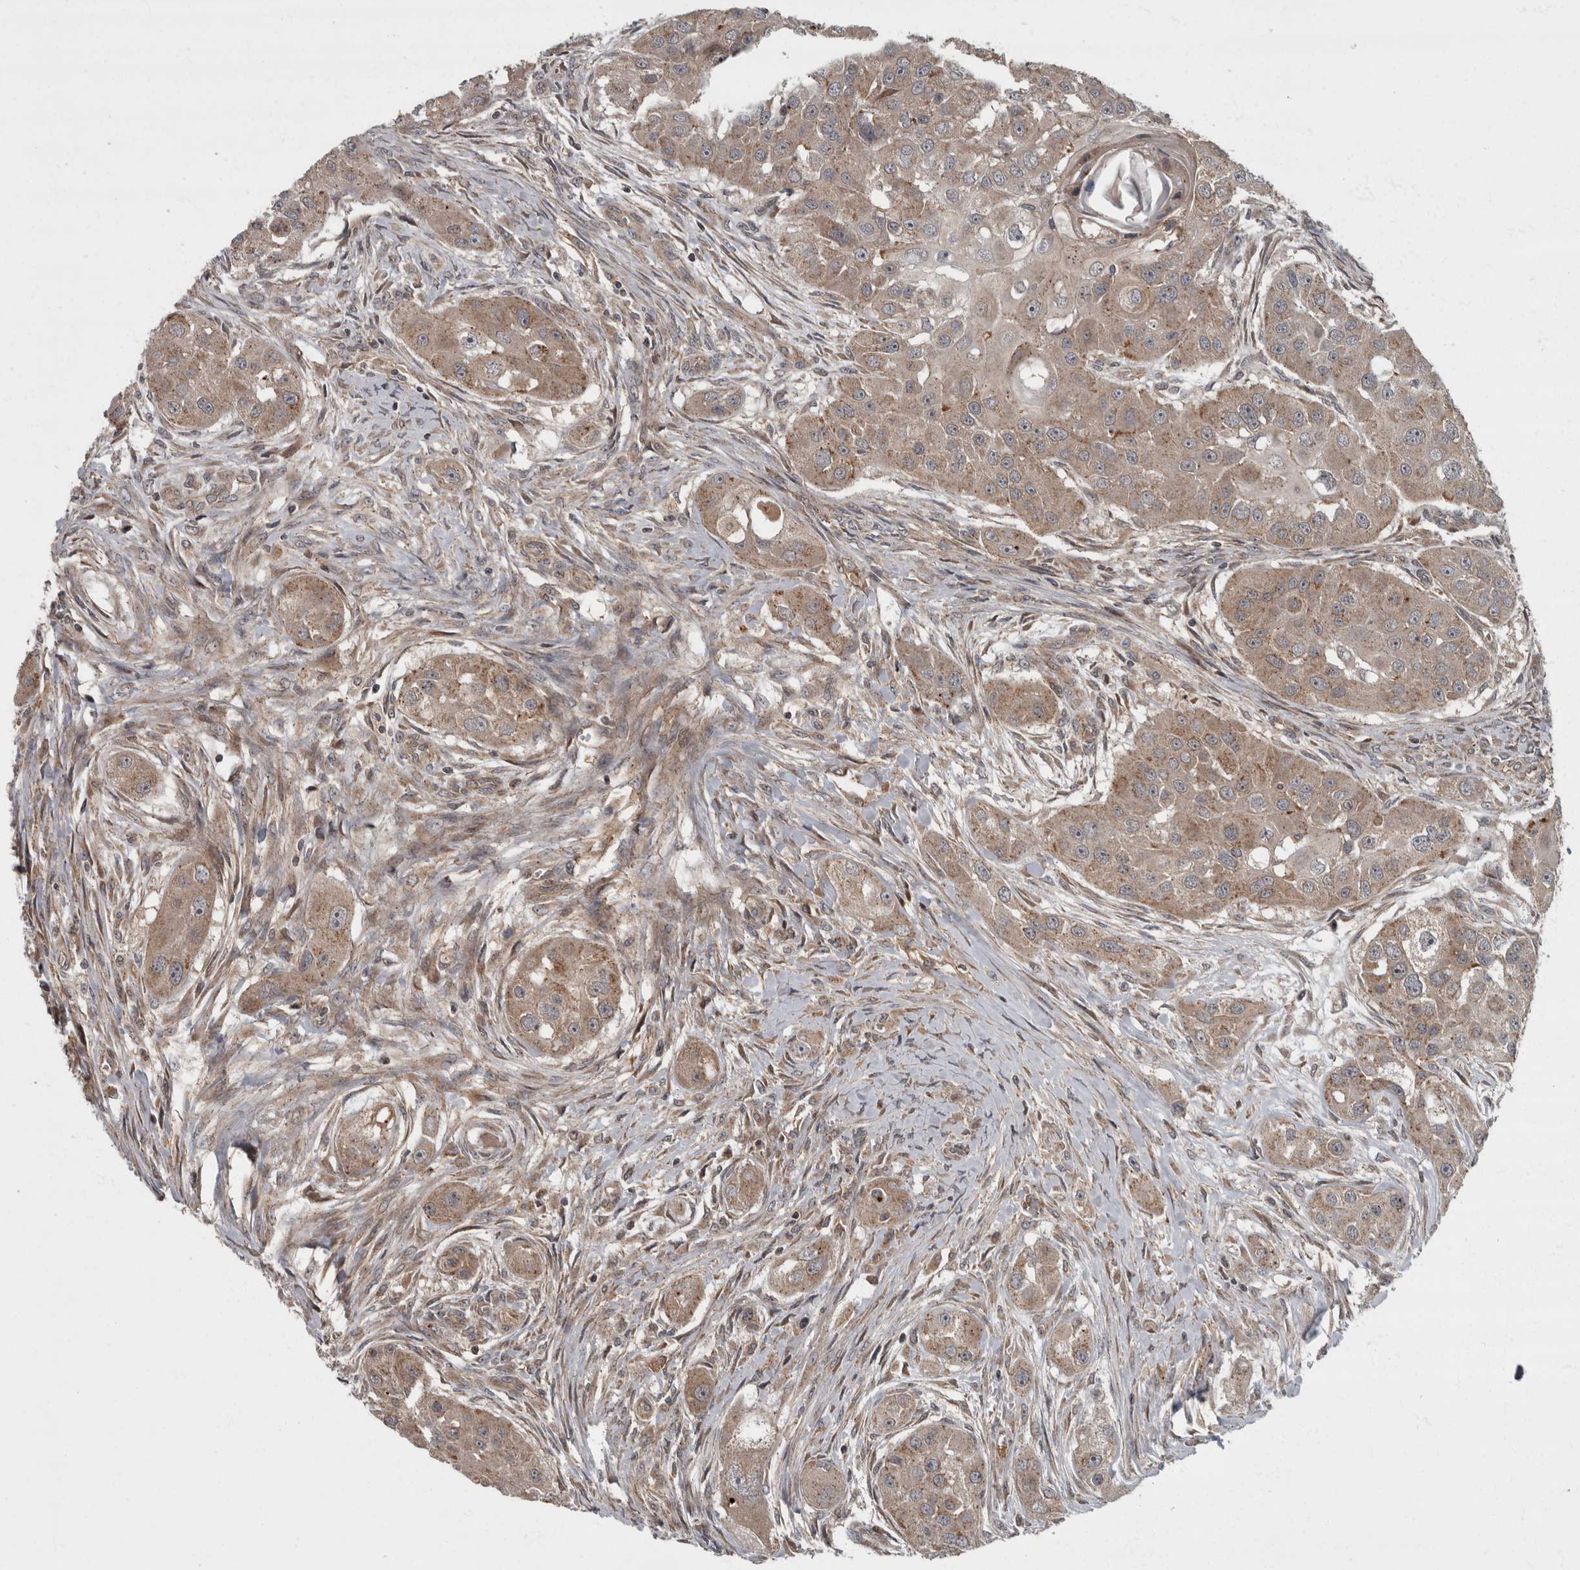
{"staining": {"intensity": "weak", "quantity": ">75%", "location": "cytoplasmic/membranous"}, "tissue": "head and neck cancer", "cell_type": "Tumor cells", "image_type": "cancer", "snomed": [{"axis": "morphology", "description": "Normal tissue, NOS"}, {"axis": "morphology", "description": "Squamous cell carcinoma, NOS"}, {"axis": "topography", "description": "Skeletal muscle"}, {"axis": "topography", "description": "Head-Neck"}], "caption": "Protein staining reveals weak cytoplasmic/membranous staining in about >75% of tumor cells in squamous cell carcinoma (head and neck). (Brightfield microscopy of DAB IHC at high magnification).", "gene": "VEGFD", "patient": {"sex": "male", "age": 51}}